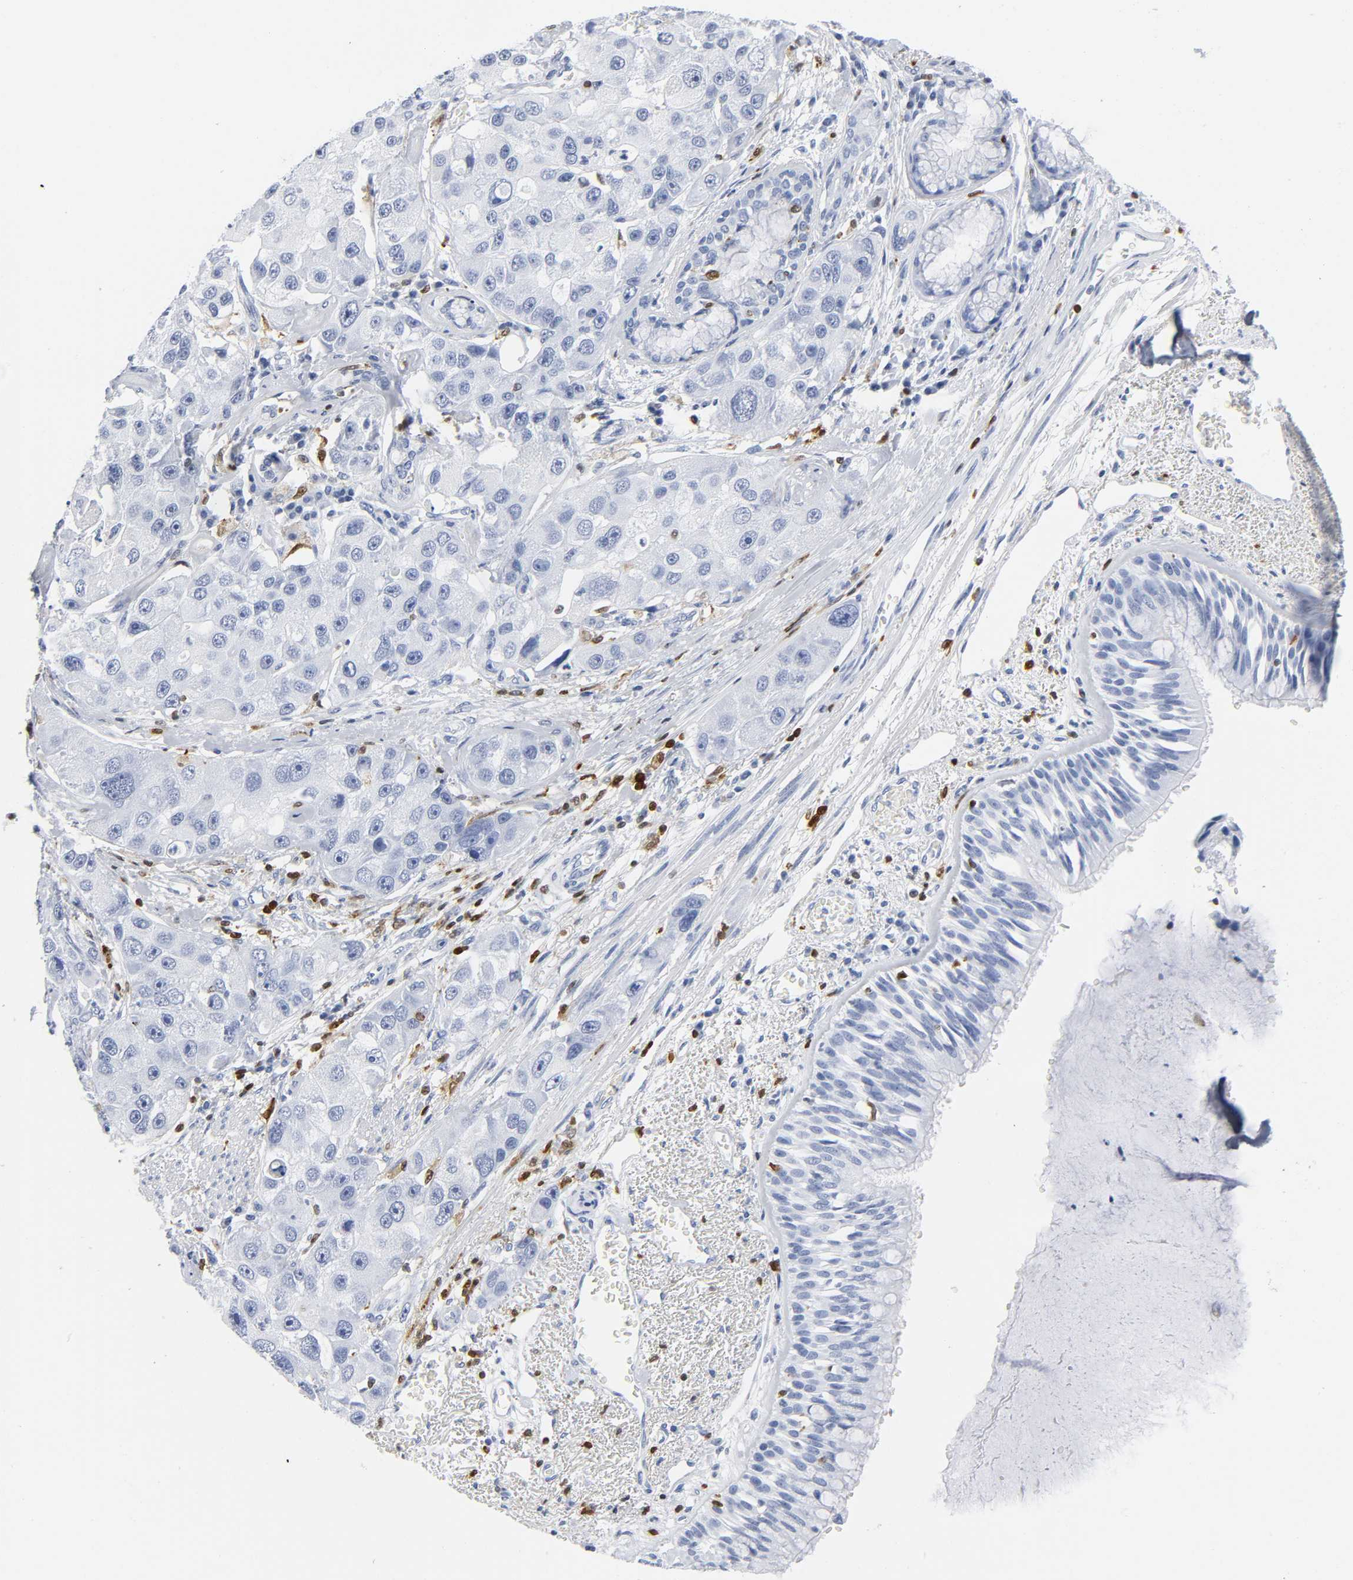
{"staining": {"intensity": "negative", "quantity": "none", "location": "none"}, "tissue": "bronchus", "cell_type": "Respiratory epithelial cells", "image_type": "normal", "snomed": [{"axis": "morphology", "description": "Normal tissue, NOS"}, {"axis": "morphology", "description": "Adenocarcinoma, NOS"}, {"axis": "morphology", "description": "Adenocarcinoma, metastatic, NOS"}, {"axis": "topography", "description": "Lymph node"}, {"axis": "topography", "description": "Bronchus"}, {"axis": "topography", "description": "Lung"}], "caption": "This is a image of IHC staining of benign bronchus, which shows no expression in respiratory epithelial cells. Brightfield microscopy of immunohistochemistry (IHC) stained with DAB (brown) and hematoxylin (blue), captured at high magnification.", "gene": "DOK2", "patient": {"sex": "female", "age": 54}}